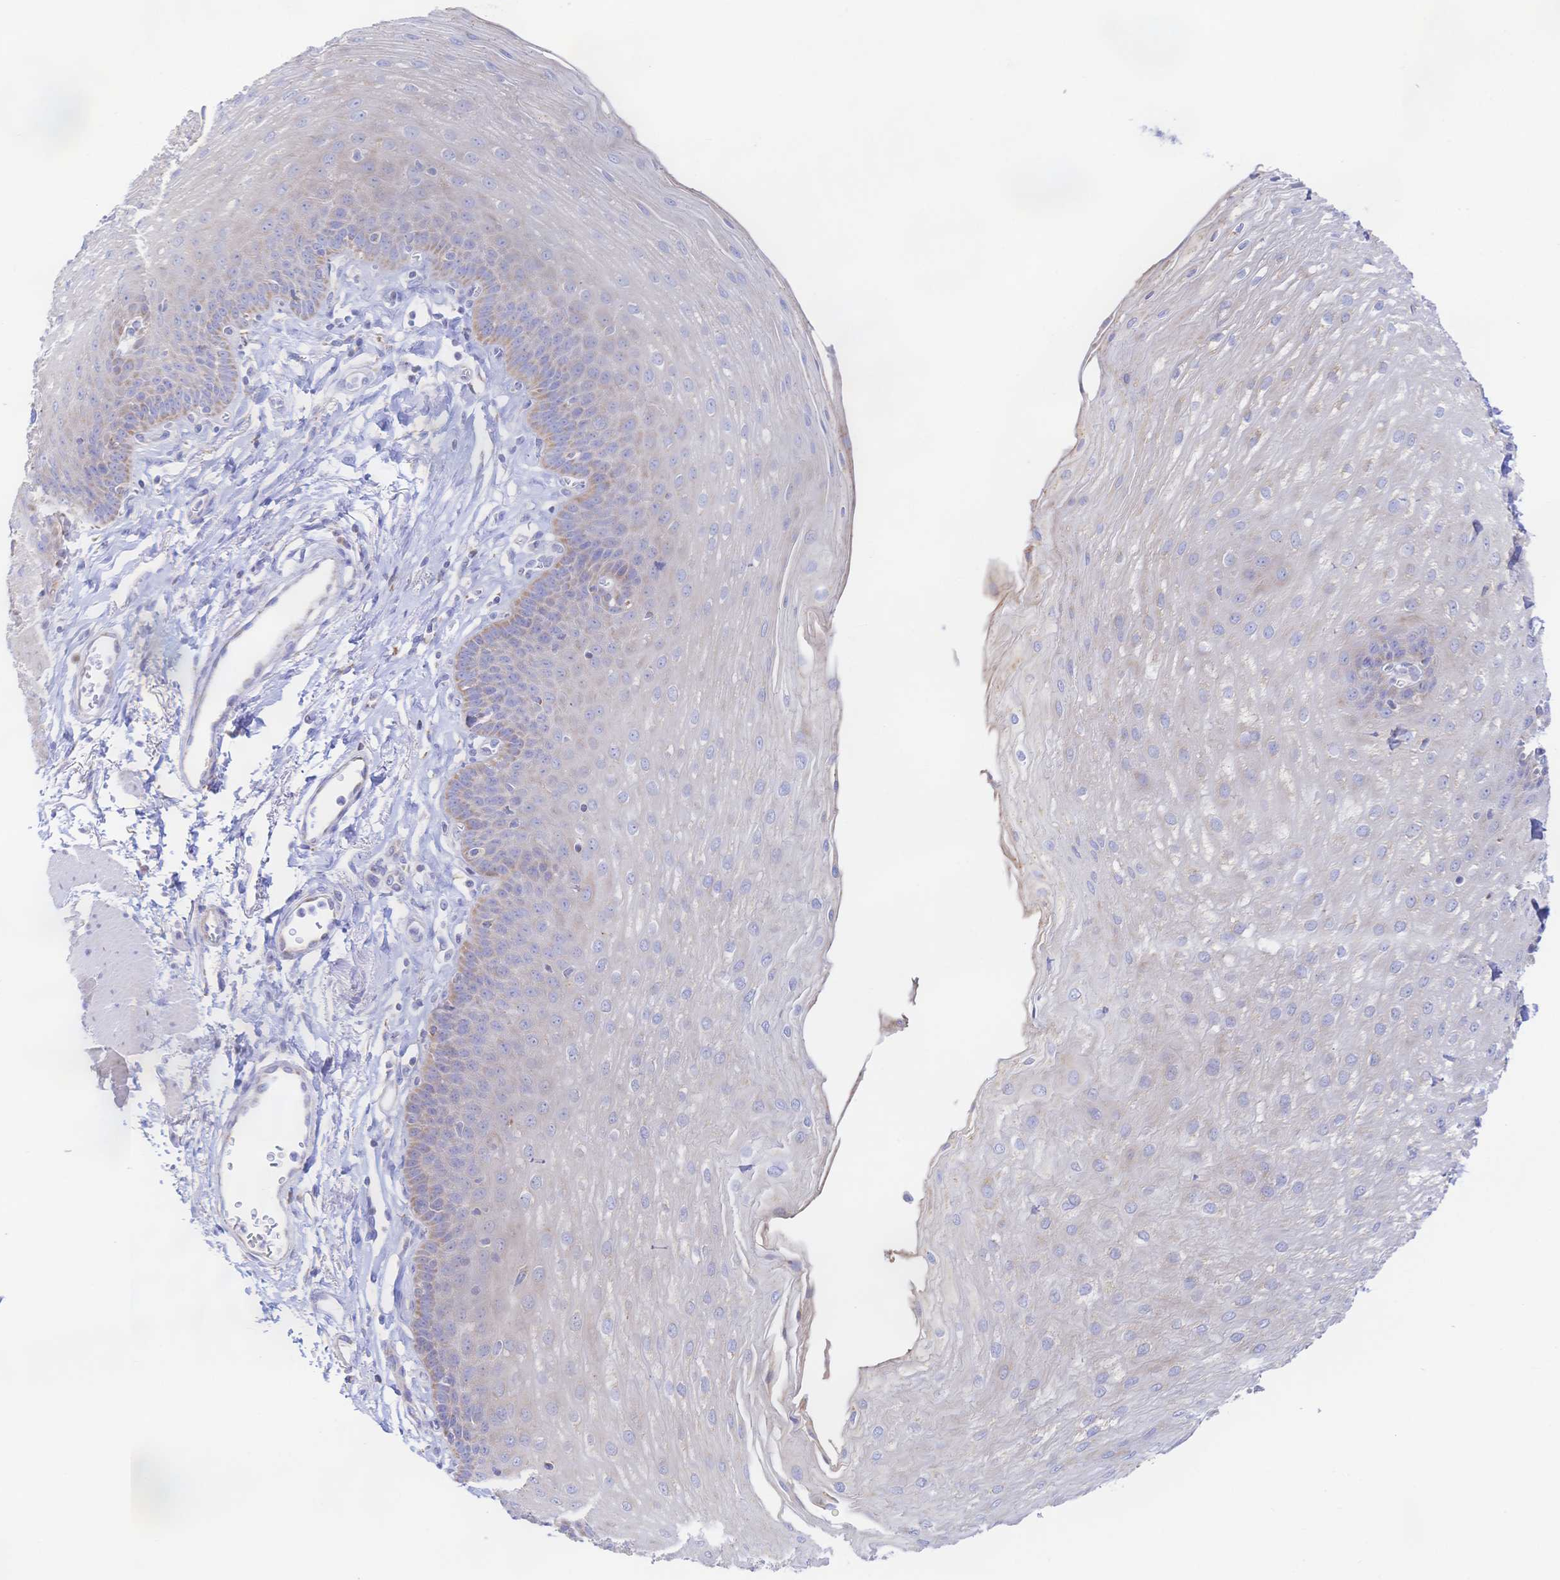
{"staining": {"intensity": "weak", "quantity": "<25%", "location": "cytoplasmic/membranous"}, "tissue": "esophagus", "cell_type": "Squamous epithelial cells", "image_type": "normal", "snomed": [{"axis": "morphology", "description": "Normal tissue, NOS"}, {"axis": "topography", "description": "Esophagus"}], "caption": "DAB (3,3'-diaminobenzidine) immunohistochemical staining of benign human esophagus exhibits no significant staining in squamous epithelial cells.", "gene": "SYNGR4", "patient": {"sex": "female", "age": 81}}